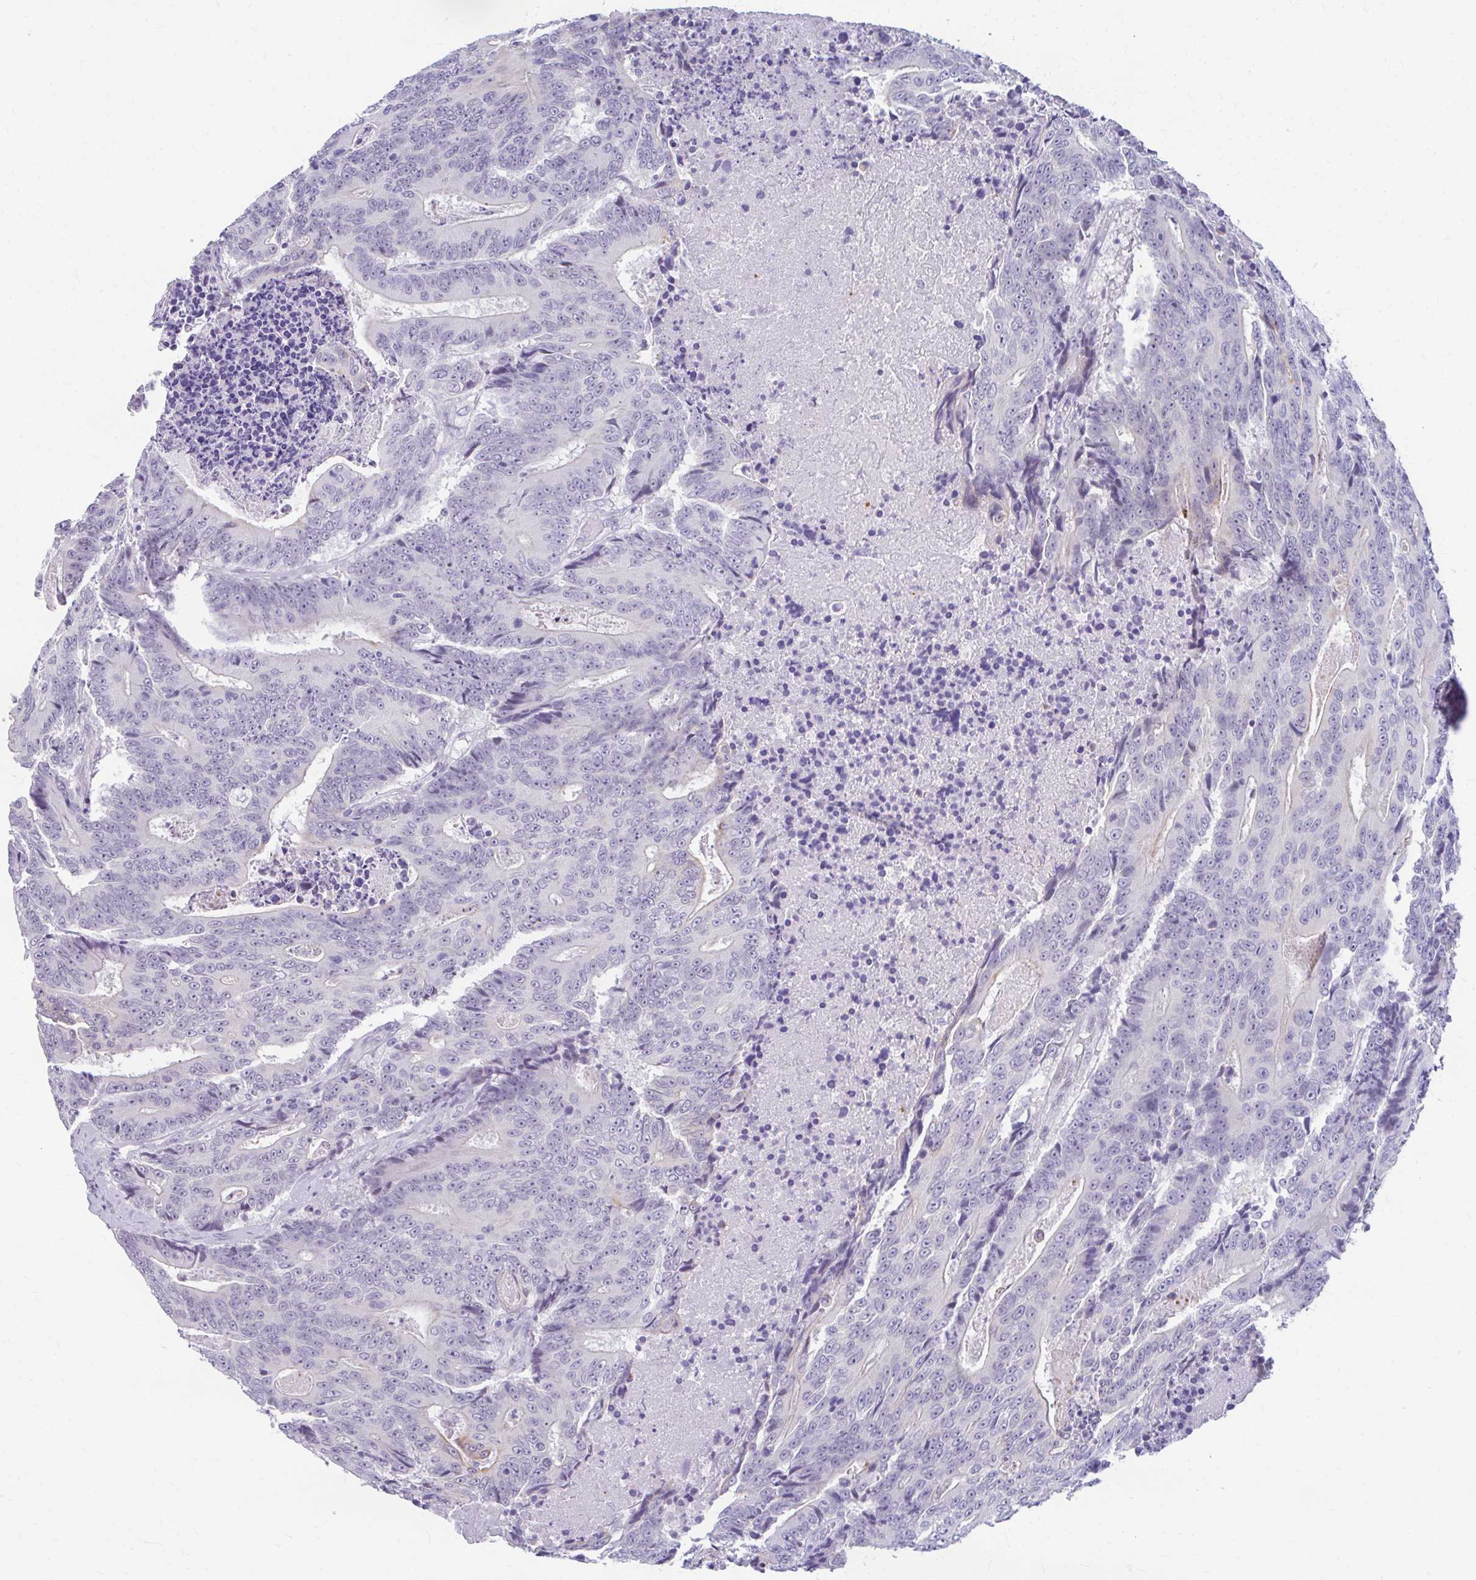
{"staining": {"intensity": "negative", "quantity": "none", "location": "none"}, "tissue": "colorectal cancer", "cell_type": "Tumor cells", "image_type": "cancer", "snomed": [{"axis": "morphology", "description": "Adenocarcinoma, NOS"}, {"axis": "topography", "description": "Colon"}], "caption": "Adenocarcinoma (colorectal) was stained to show a protein in brown. There is no significant staining in tumor cells.", "gene": "RGS16", "patient": {"sex": "male", "age": 83}}